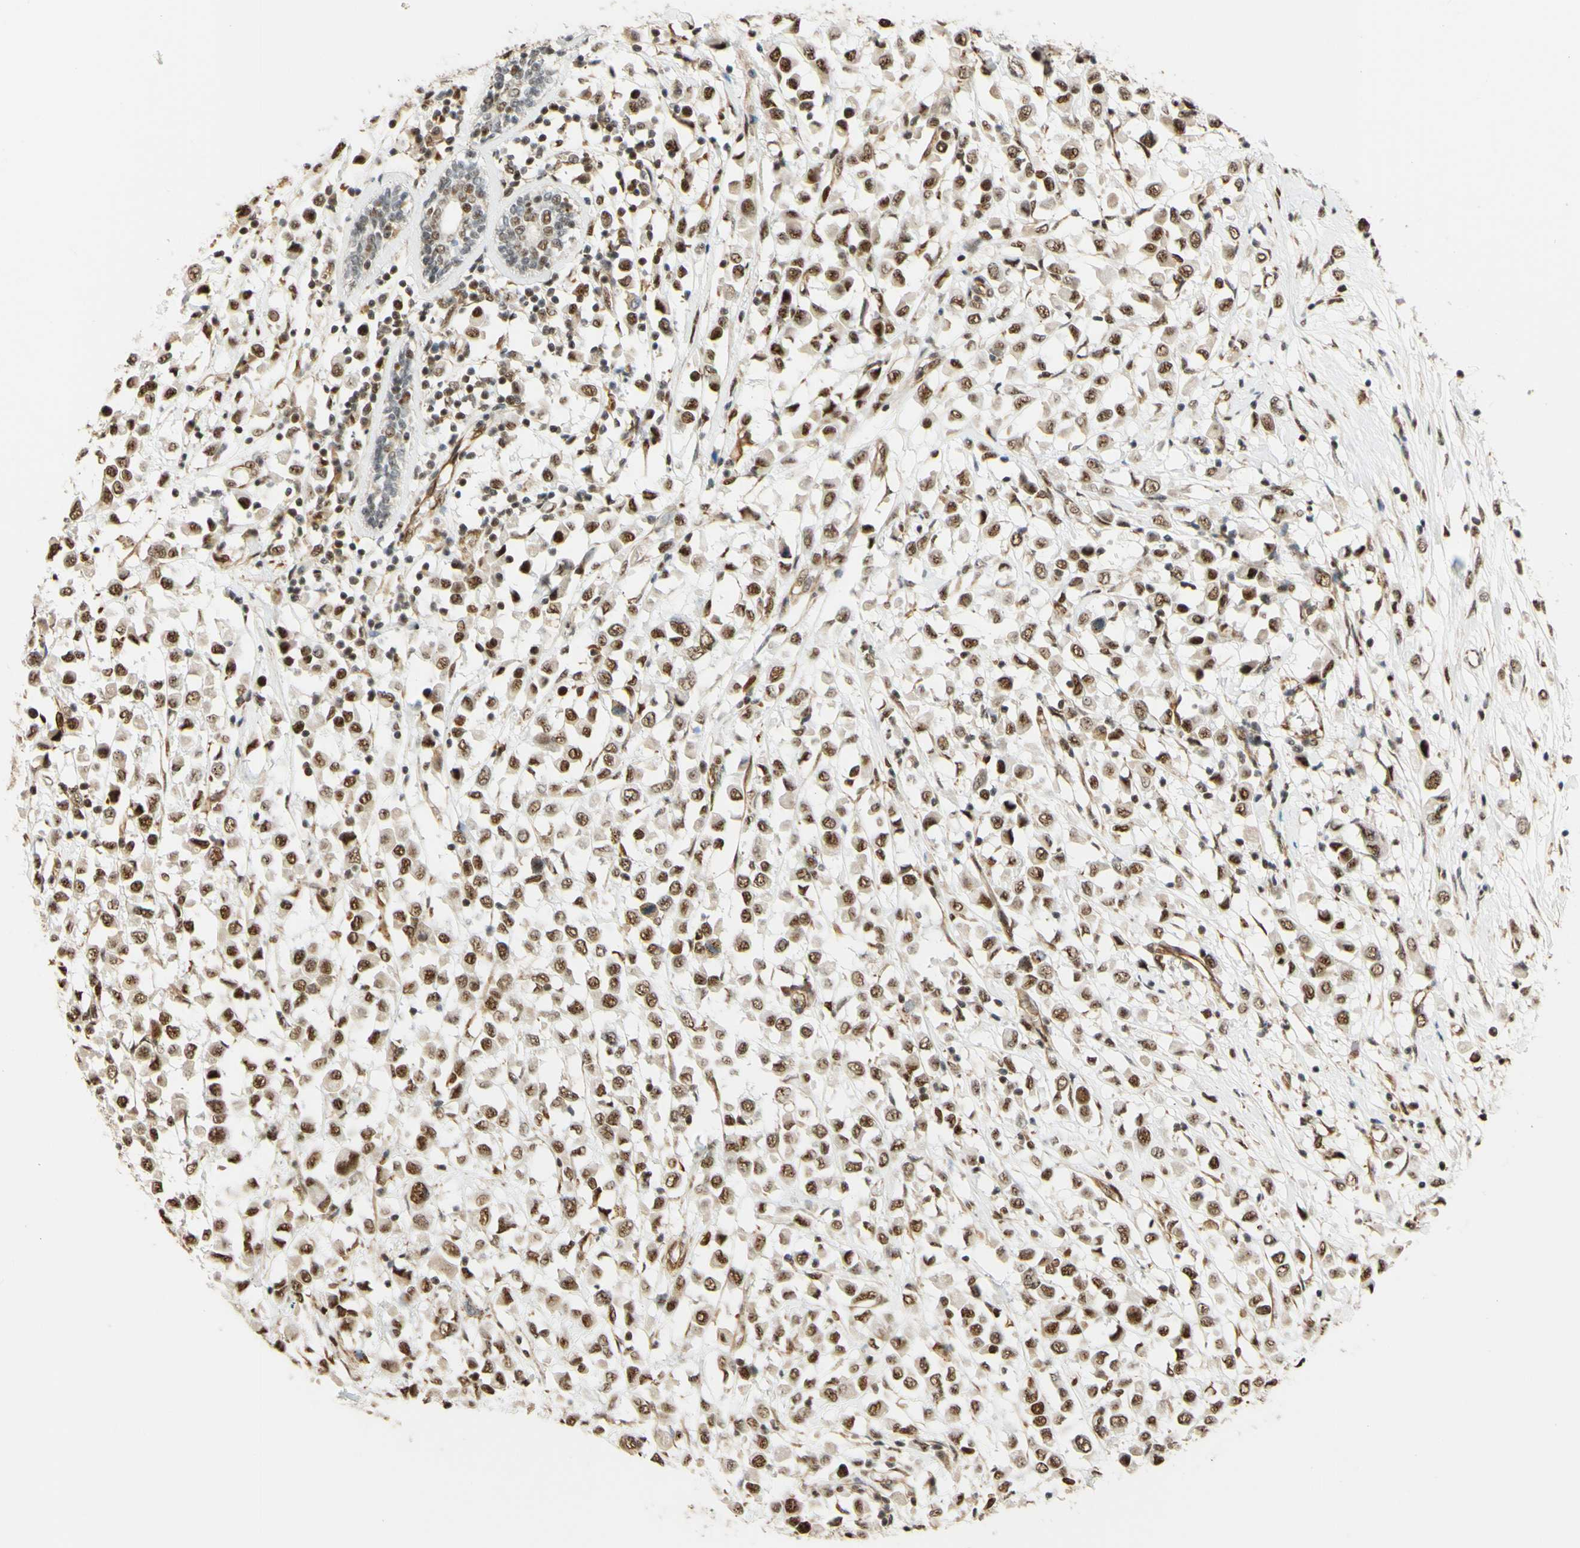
{"staining": {"intensity": "moderate", "quantity": ">75%", "location": "nuclear"}, "tissue": "breast cancer", "cell_type": "Tumor cells", "image_type": "cancer", "snomed": [{"axis": "morphology", "description": "Duct carcinoma"}, {"axis": "topography", "description": "Breast"}], "caption": "Immunohistochemistry (IHC) (DAB (3,3'-diaminobenzidine)) staining of human breast invasive ductal carcinoma reveals moderate nuclear protein expression in about >75% of tumor cells.", "gene": "SAP18", "patient": {"sex": "female", "age": 61}}